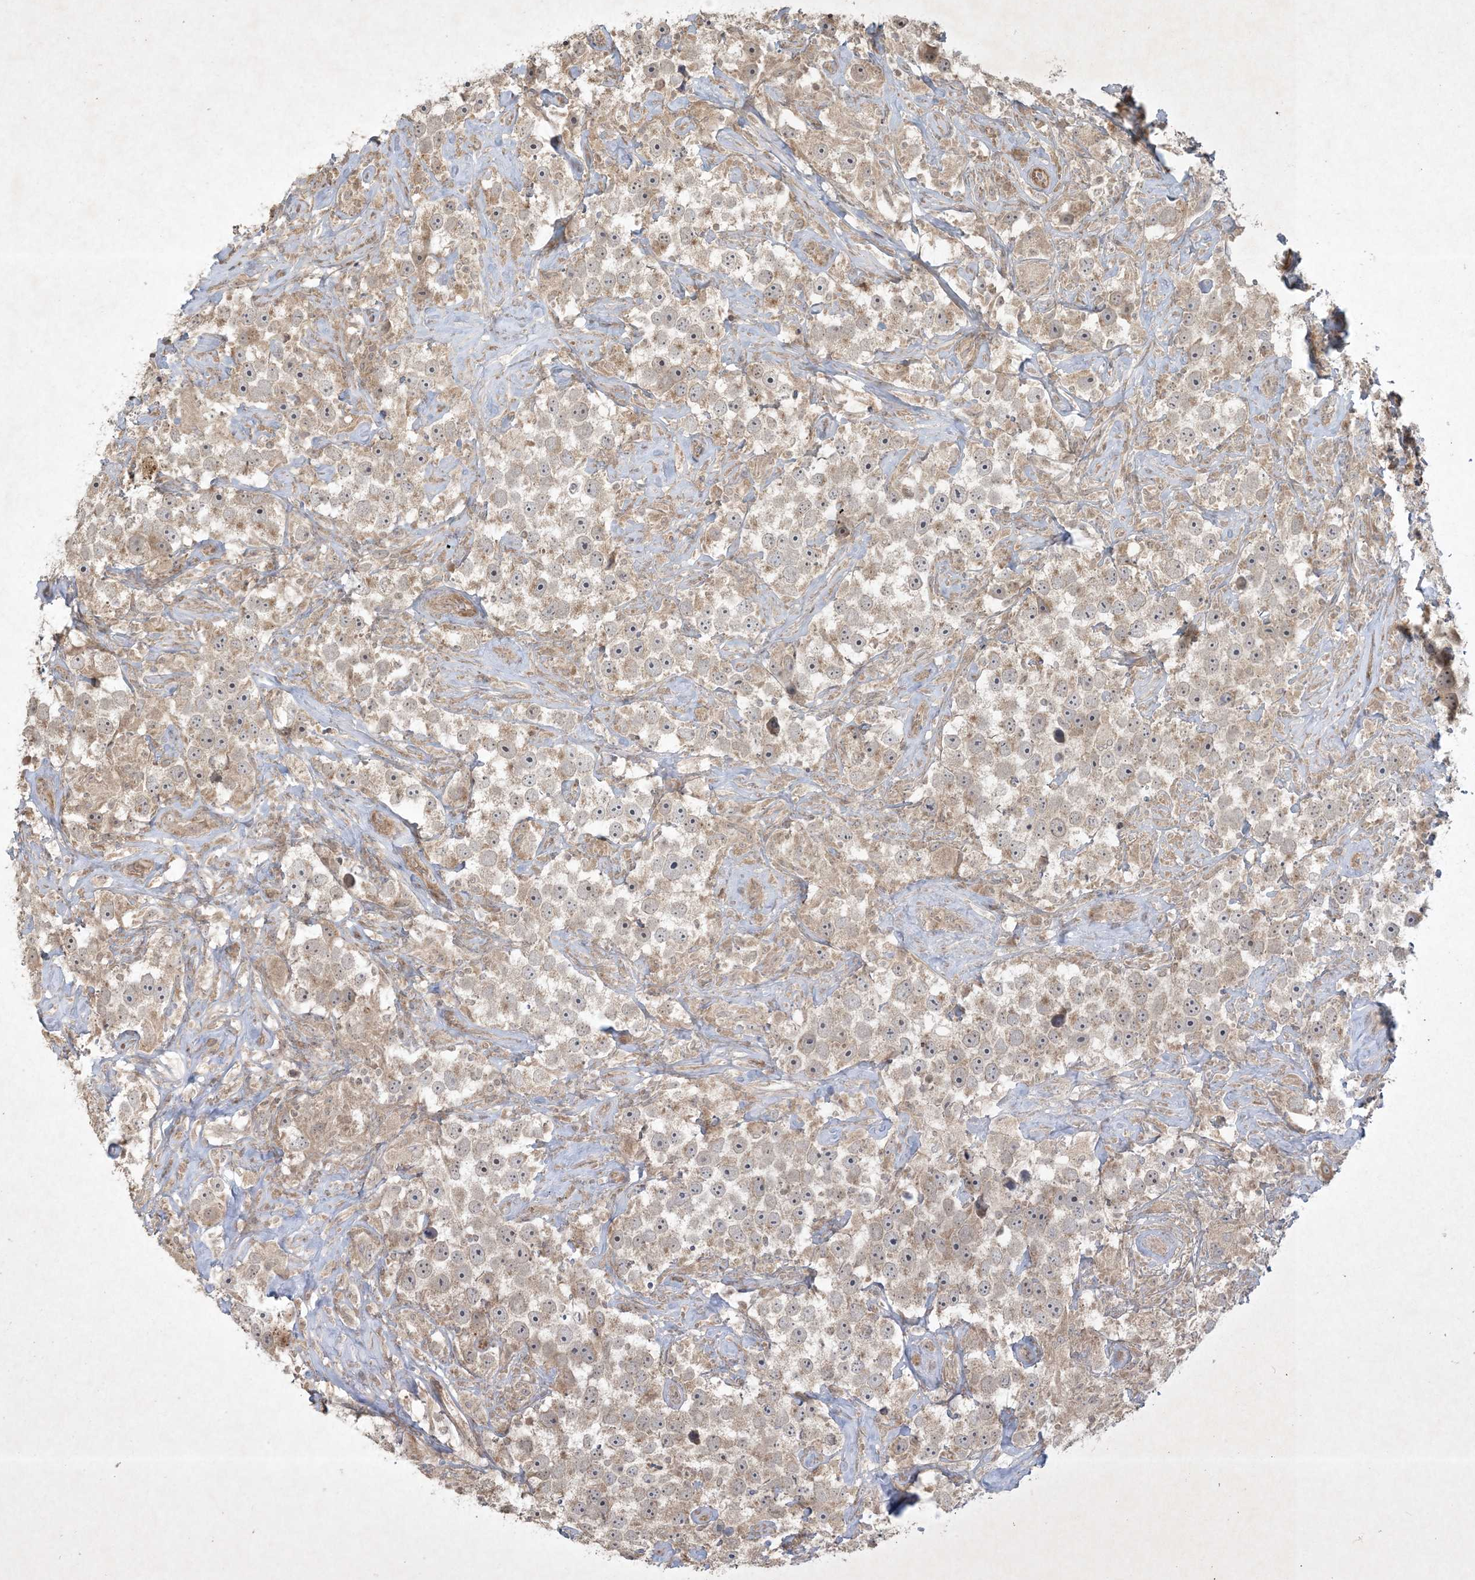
{"staining": {"intensity": "weak", "quantity": ">75%", "location": "cytoplasmic/membranous,nuclear"}, "tissue": "testis cancer", "cell_type": "Tumor cells", "image_type": "cancer", "snomed": [{"axis": "morphology", "description": "Seminoma, NOS"}, {"axis": "topography", "description": "Testis"}], "caption": "Immunohistochemistry (IHC) histopathology image of neoplastic tissue: testis cancer stained using IHC exhibits low levels of weak protein expression localized specifically in the cytoplasmic/membranous and nuclear of tumor cells, appearing as a cytoplasmic/membranous and nuclear brown color.", "gene": "NRBP2", "patient": {"sex": "male", "age": 49}}